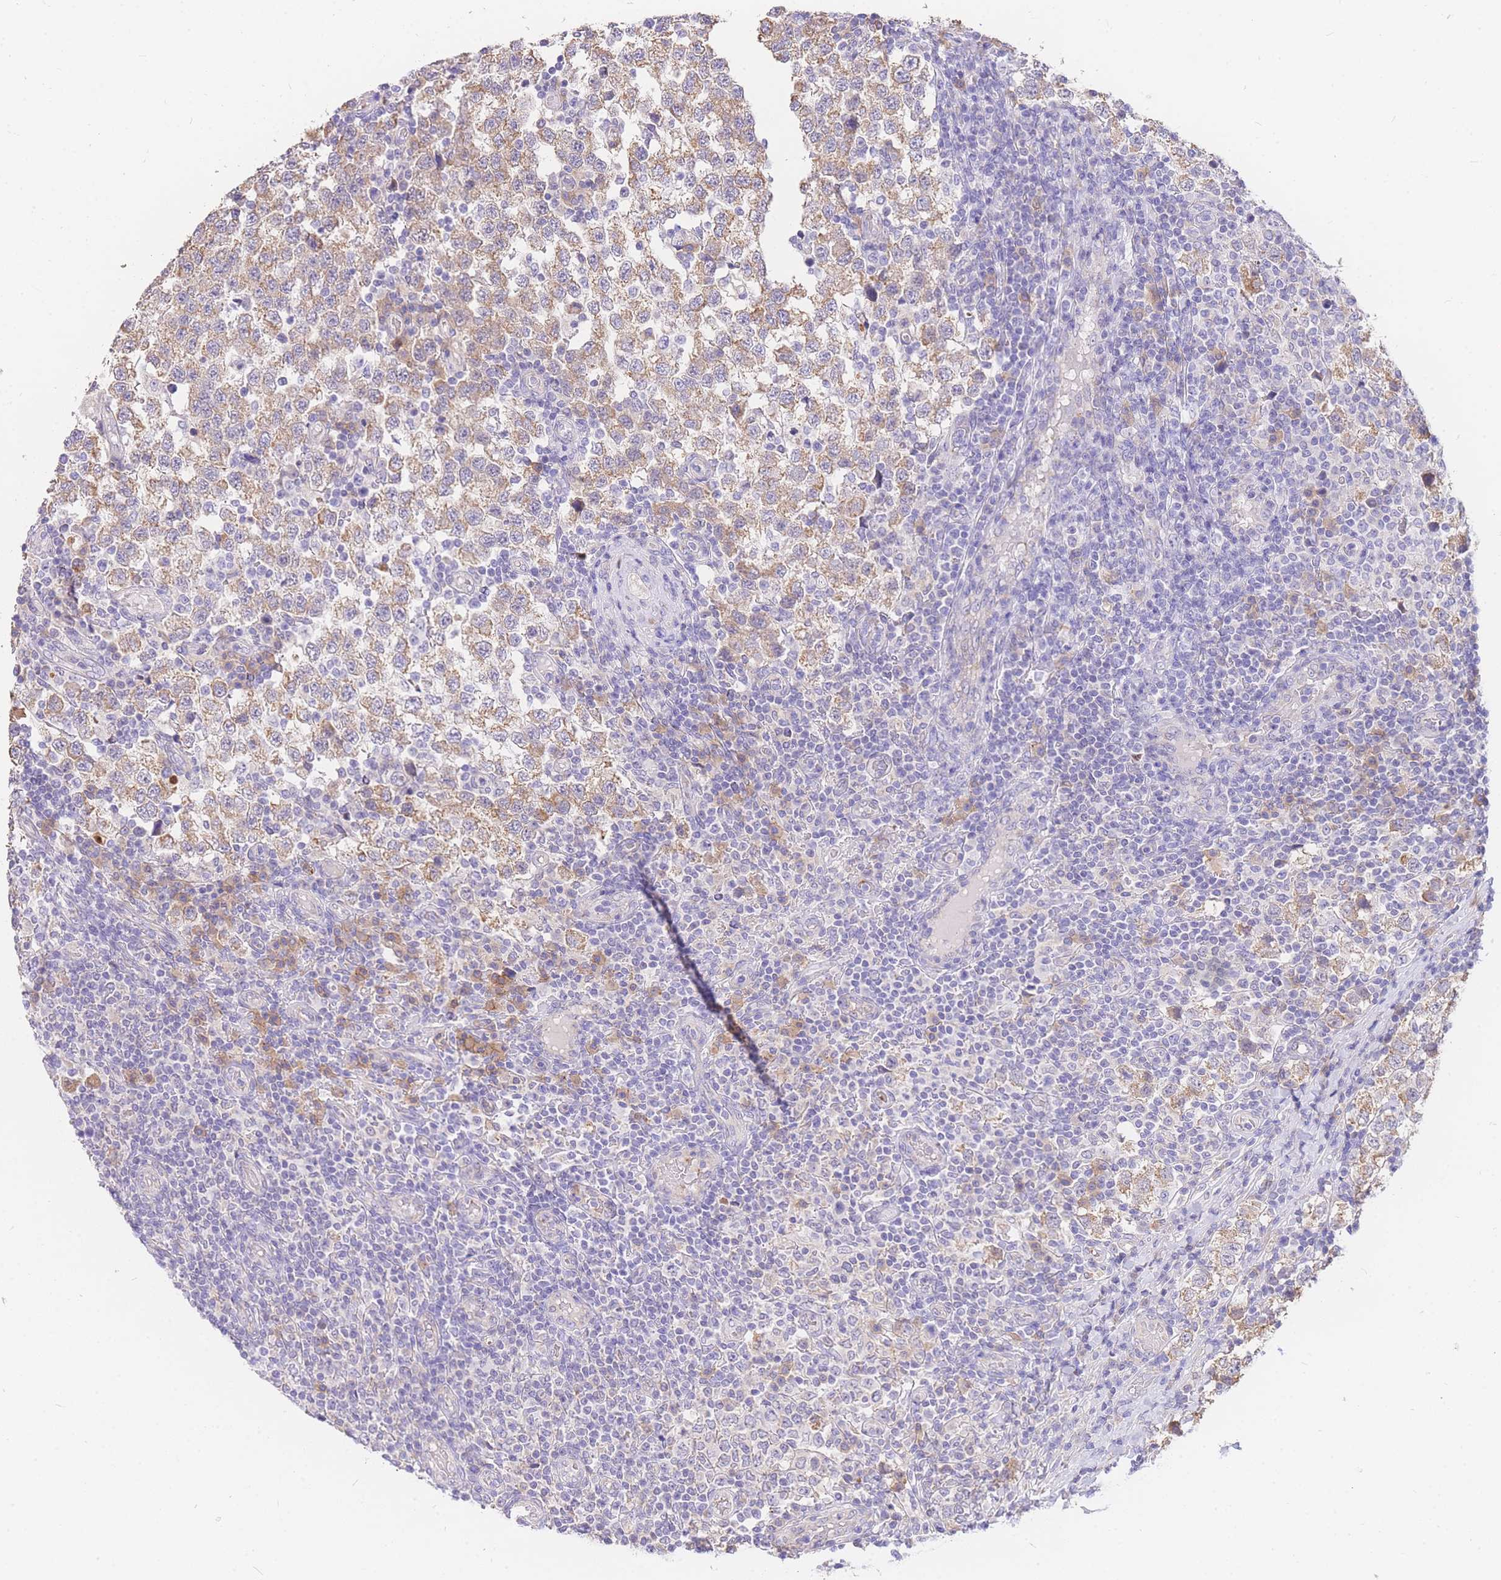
{"staining": {"intensity": "weak", "quantity": ">75%", "location": "cytoplasmic/membranous"}, "tissue": "testis cancer", "cell_type": "Tumor cells", "image_type": "cancer", "snomed": [{"axis": "morphology", "description": "Seminoma, NOS"}, {"axis": "topography", "description": "Testis"}], "caption": "Immunohistochemistry micrograph of testis seminoma stained for a protein (brown), which exhibits low levels of weak cytoplasmic/membranous expression in approximately >75% of tumor cells.", "gene": "C2orf88", "patient": {"sex": "male", "age": 34}}